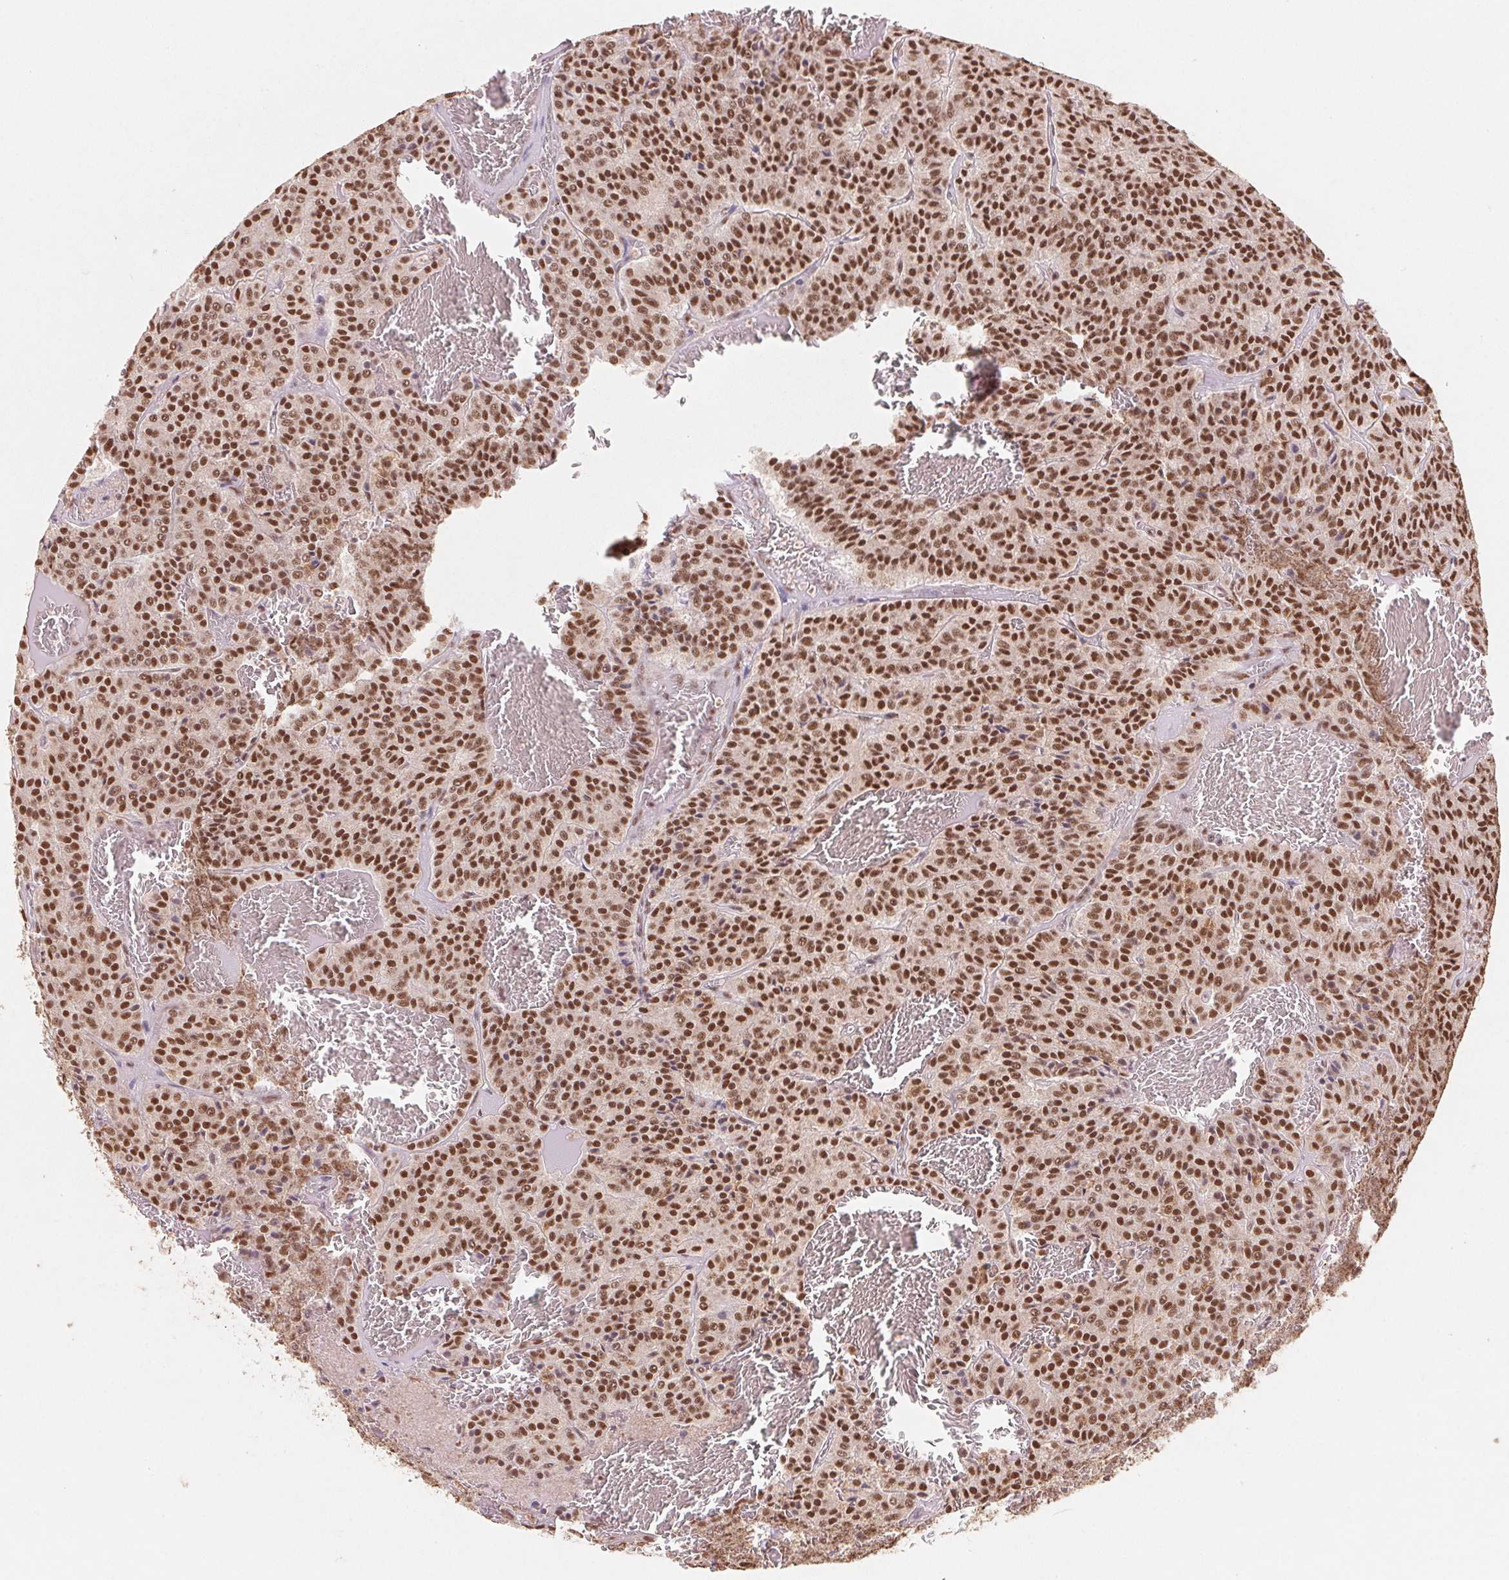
{"staining": {"intensity": "strong", "quantity": ">75%", "location": "nuclear"}, "tissue": "carcinoid", "cell_type": "Tumor cells", "image_type": "cancer", "snomed": [{"axis": "morphology", "description": "Carcinoid, malignant, NOS"}, {"axis": "topography", "description": "Lung"}], "caption": "Protein expression analysis of human carcinoid (malignant) reveals strong nuclear positivity in about >75% of tumor cells.", "gene": "SNRPG", "patient": {"sex": "male", "age": 70}}